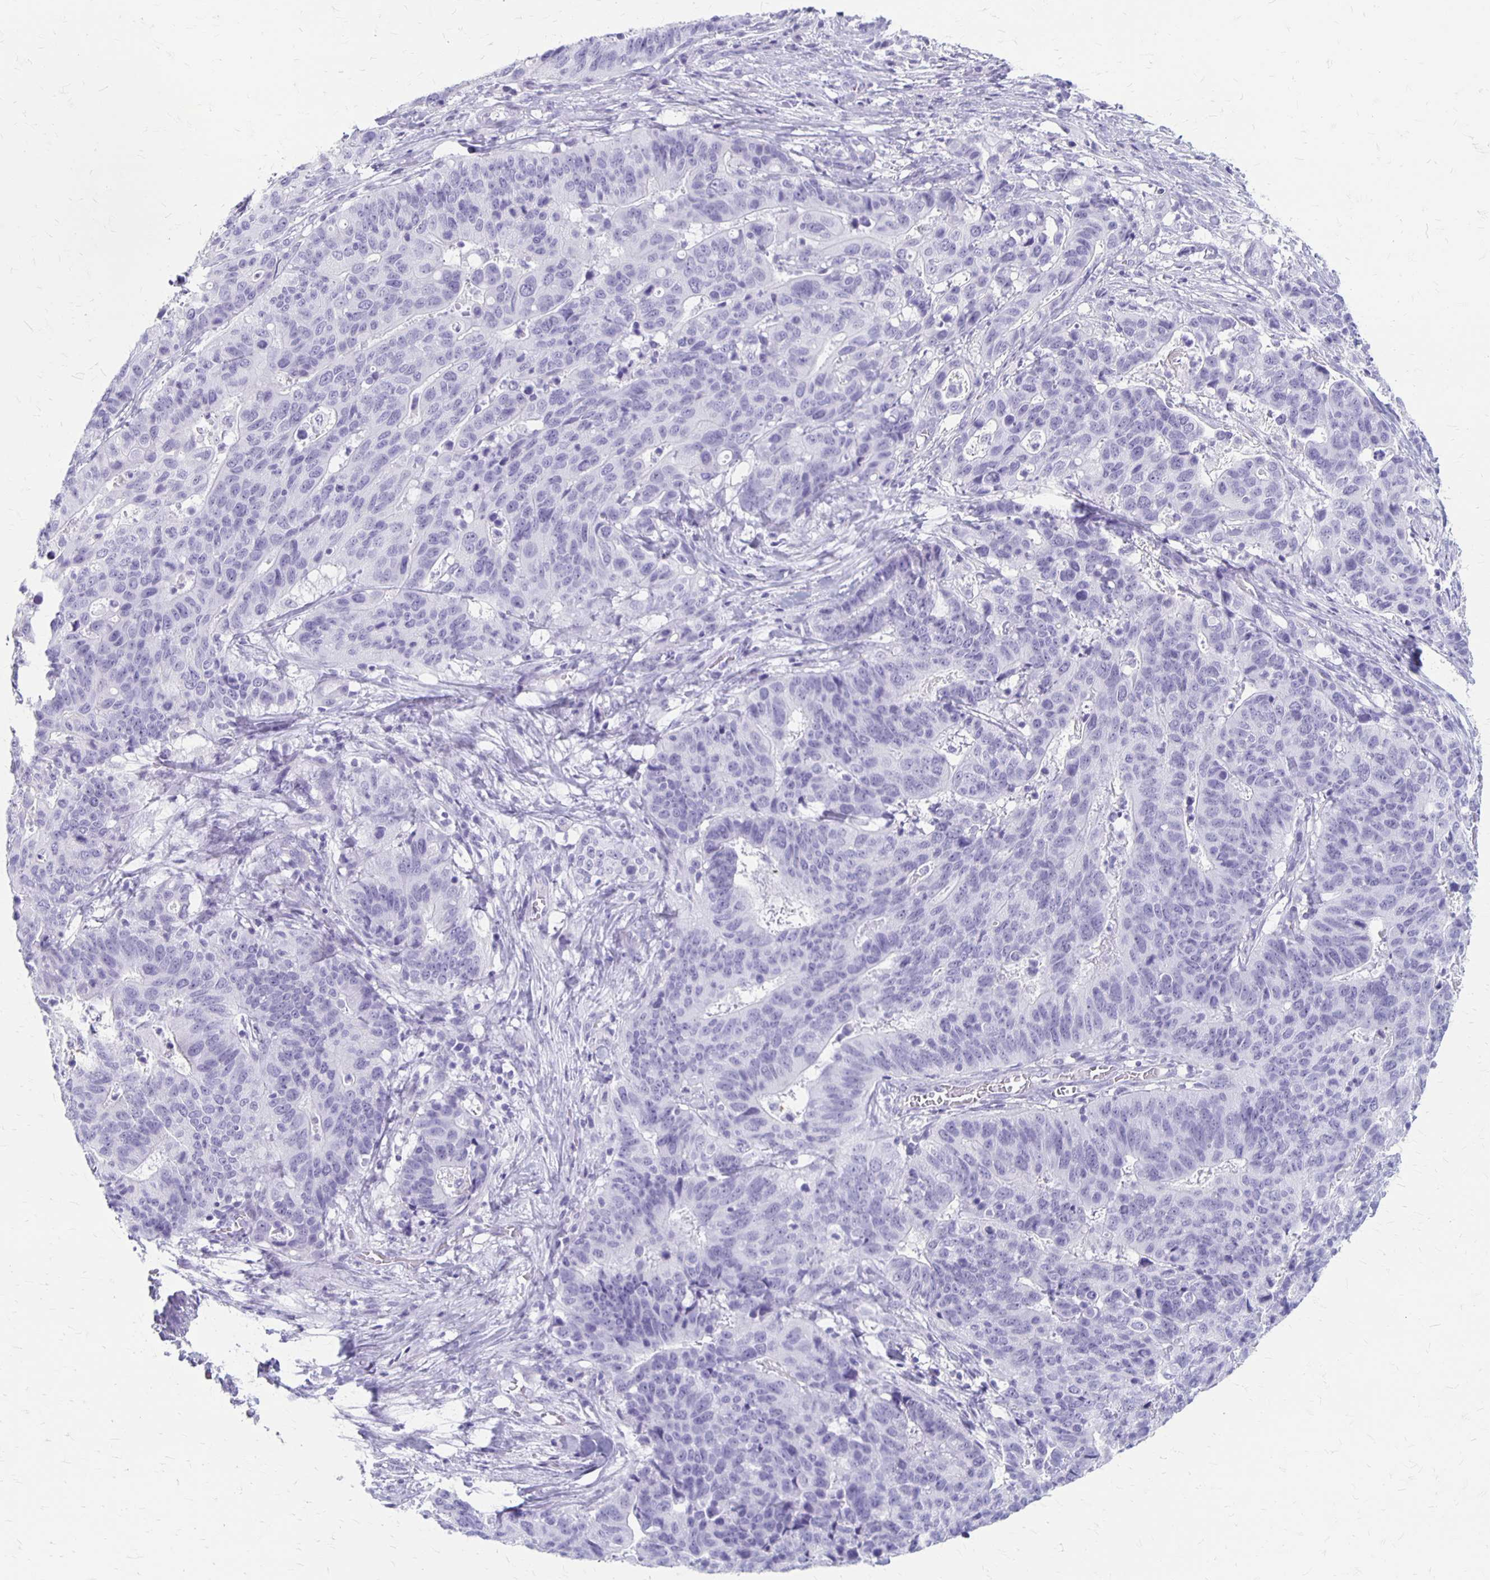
{"staining": {"intensity": "negative", "quantity": "none", "location": "none"}, "tissue": "stomach cancer", "cell_type": "Tumor cells", "image_type": "cancer", "snomed": [{"axis": "morphology", "description": "Adenocarcinoma, NOS"}, {"axis": "topography", "description": "Stomach, upper"}], "caption": "This is a photomicrograph of IHC staining of adenocarcinoma (stomach), which shows no staining in tumor cells. (DAB immunohistochemistry with hematoxylin counter stain).", "gene": "MAGEC2", "patient": {"sex": "female", "age": 67}}